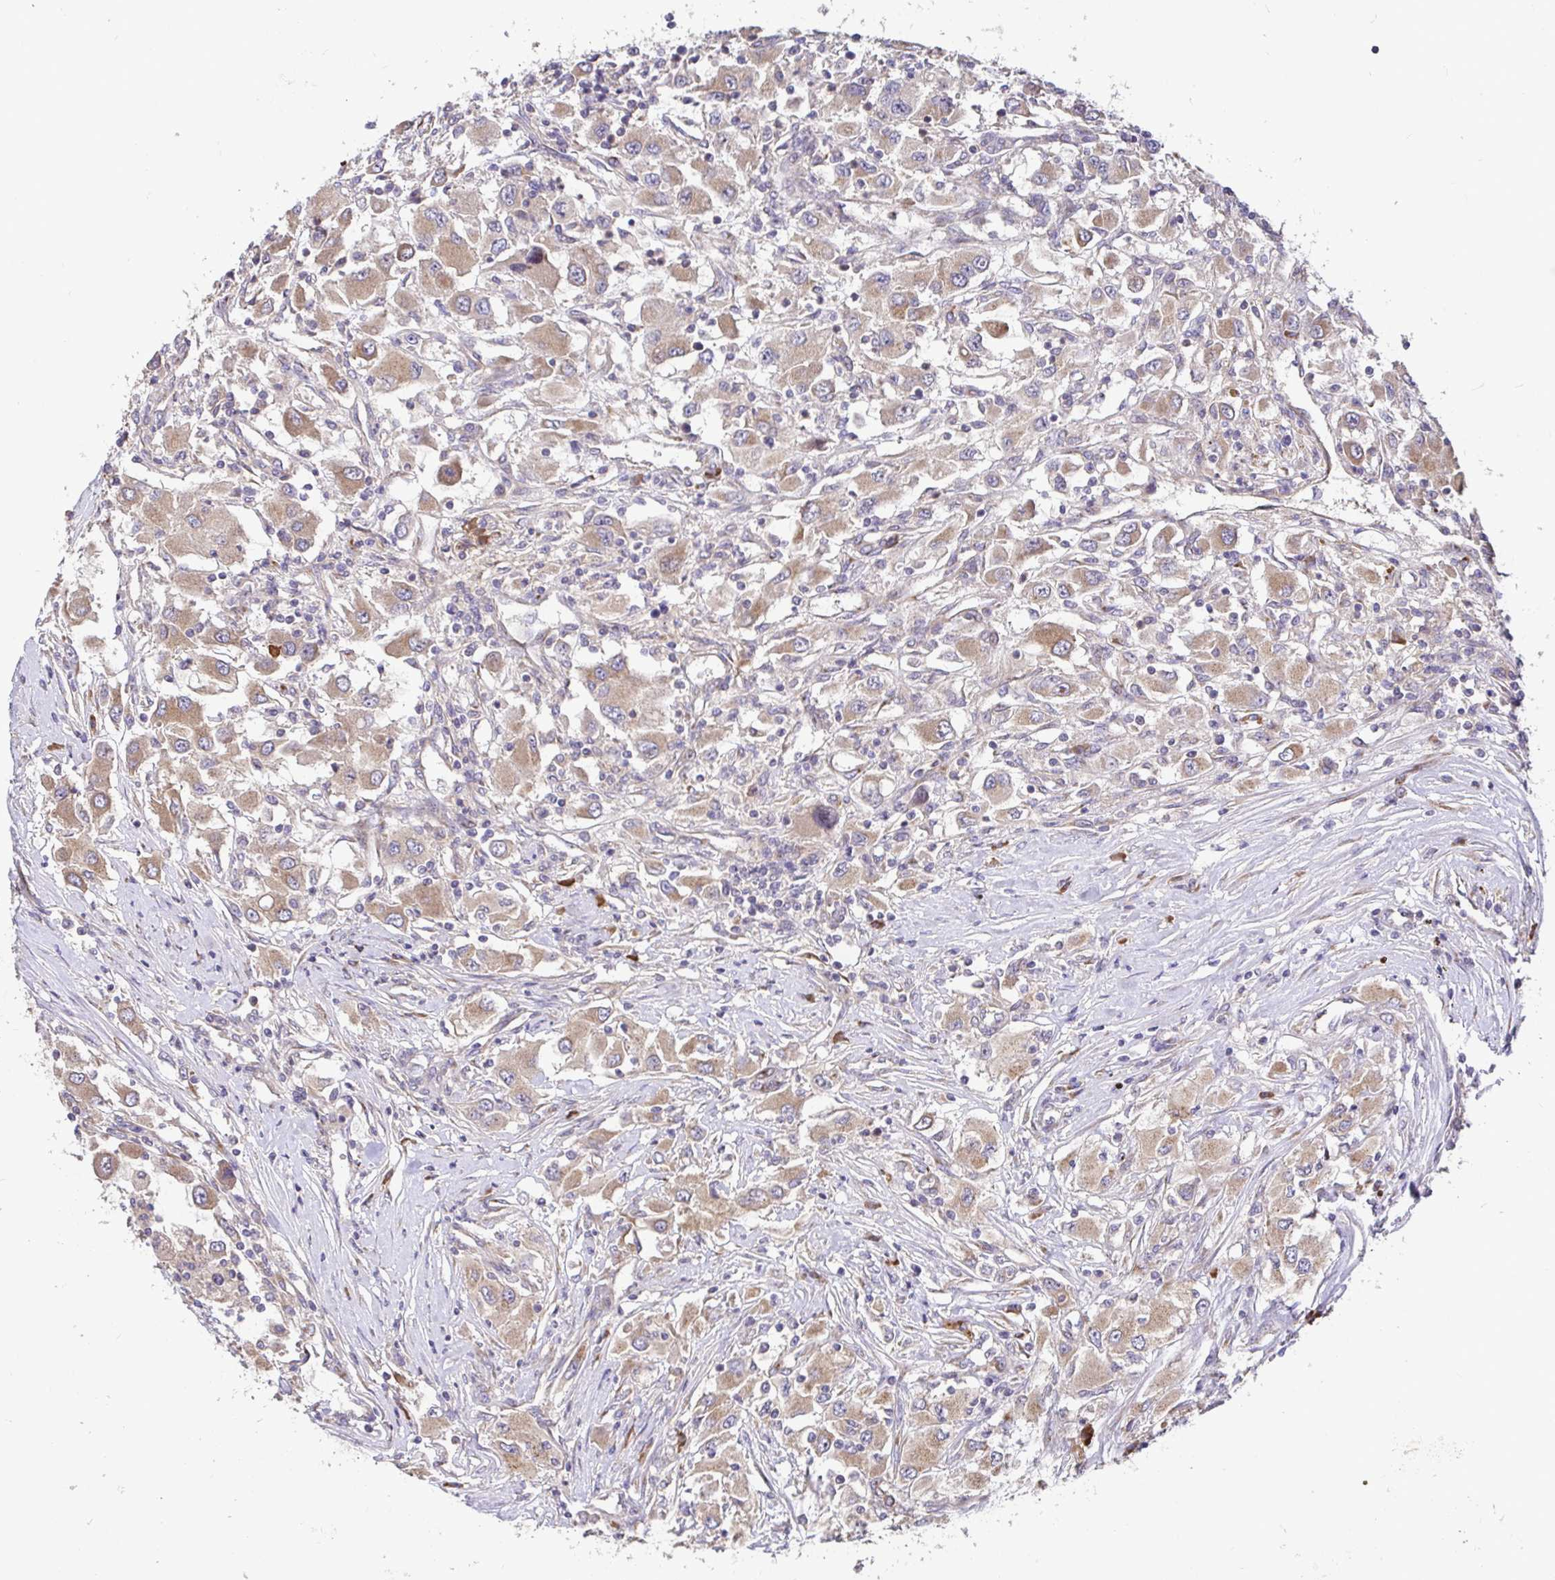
{"staining": {"intensity": "weak", "quantity": ">75%", "location": "cytoplasmic/membranous"}, "tissue": "renal cancer", "cell_type": "Tumor cells", "image_type": "cancer", "snomed": [{"axis": "morphology", "description": "Adenocarcinoma, NOS"}, {"axis": "topography", "description": "Kidney"}], "caption": "DAB immunohistochemical staining of renal adenocarcinoma reveals weak cytoplasmic/membranous protein expression in about >75% of tumor cells.", "gene": "ELP1", "patient": {"sex": "female", "age": 67}}